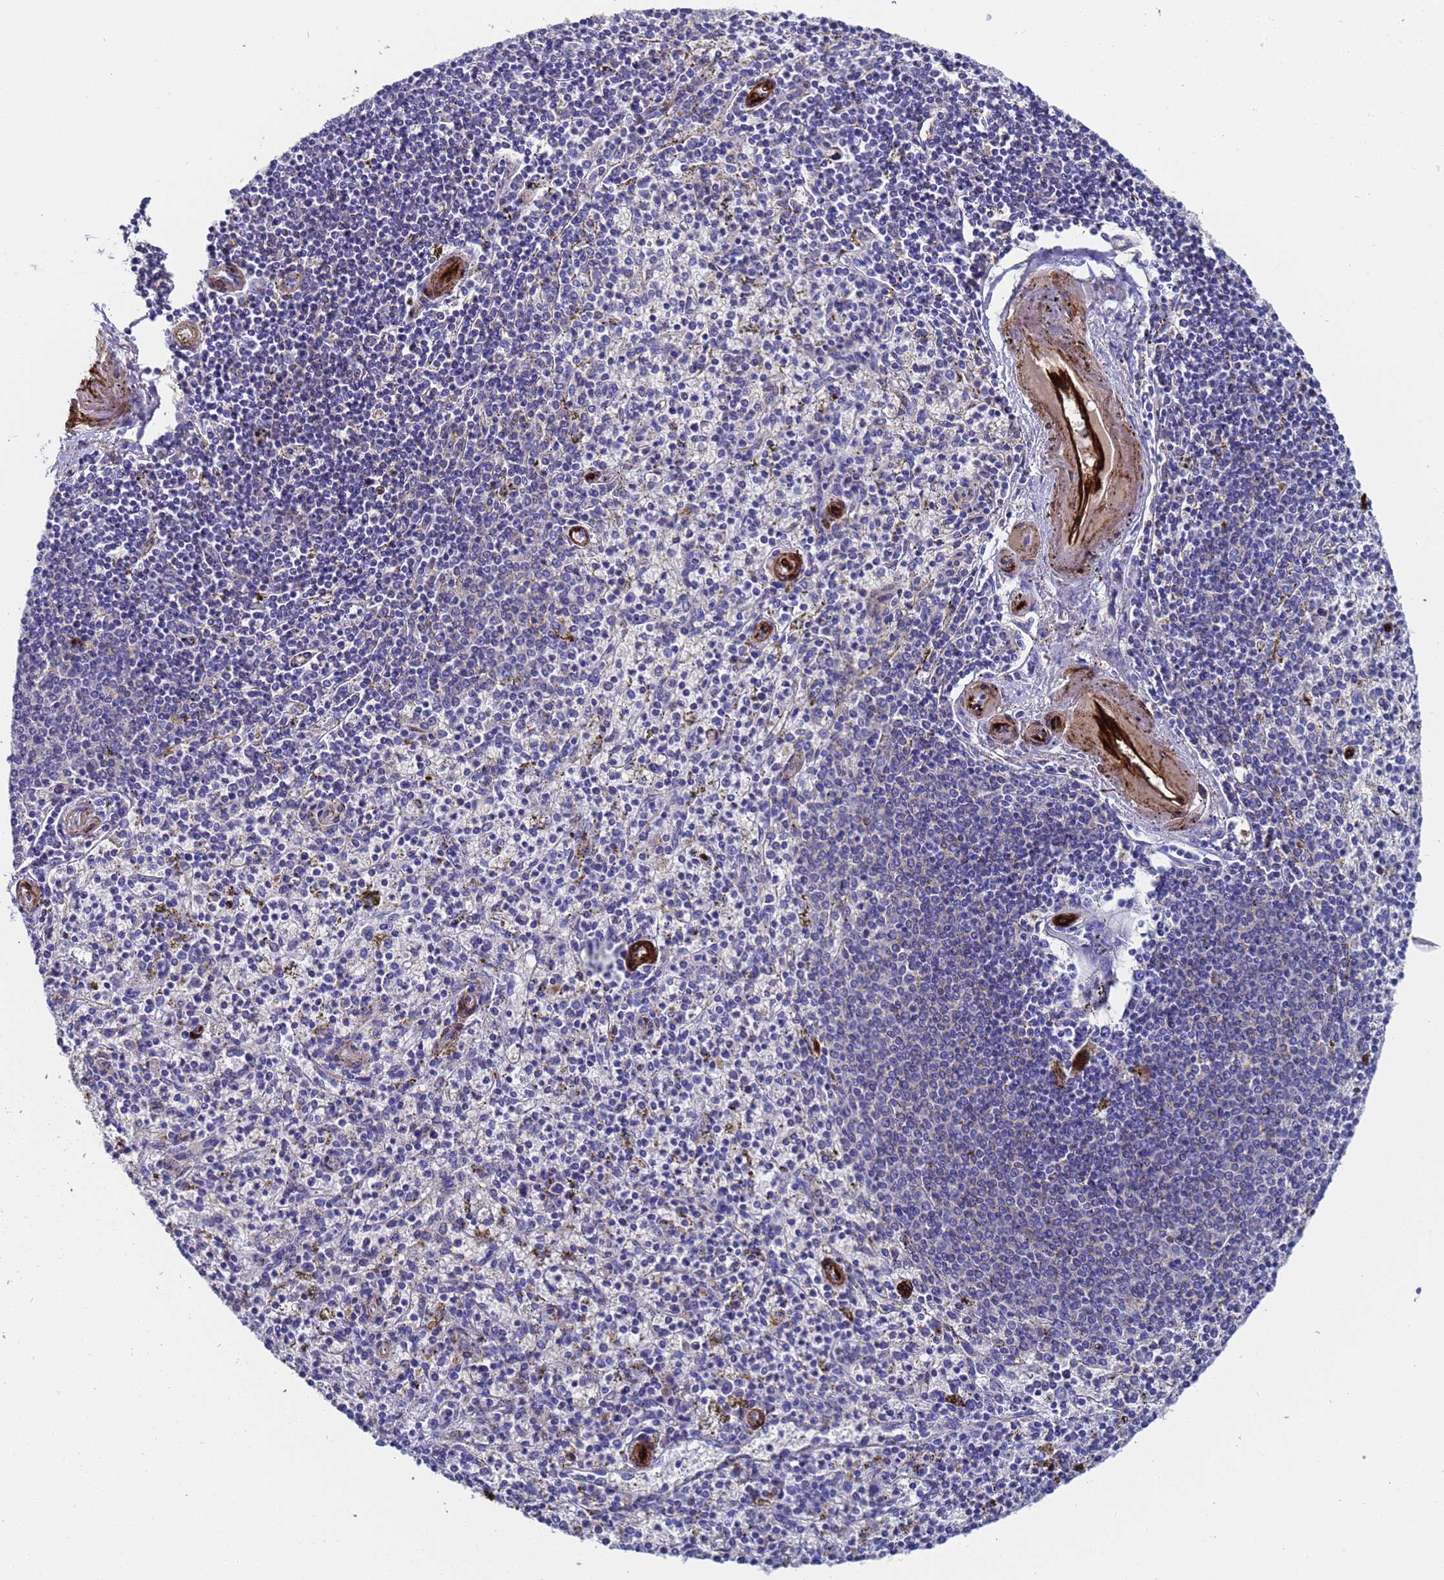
{"staining": {"intensity": "negative", "quantity": "none", "location": "none"}, "tissue": "spleen", "cell_type": "Cells in red pulp", "image_type": "normal", "snomed": [{"axis": "morphology", "description": "Normal tissue, NOS"}, {"axis": "topography", "description": "Spleen"}], "caption": "Spleen stained for a protein using immunohistochemistry (IHC) exhibits no positivity cells in red pulp.", "gene": "ADIPOQ", "patient": {"sex": "male", "age": 72}}